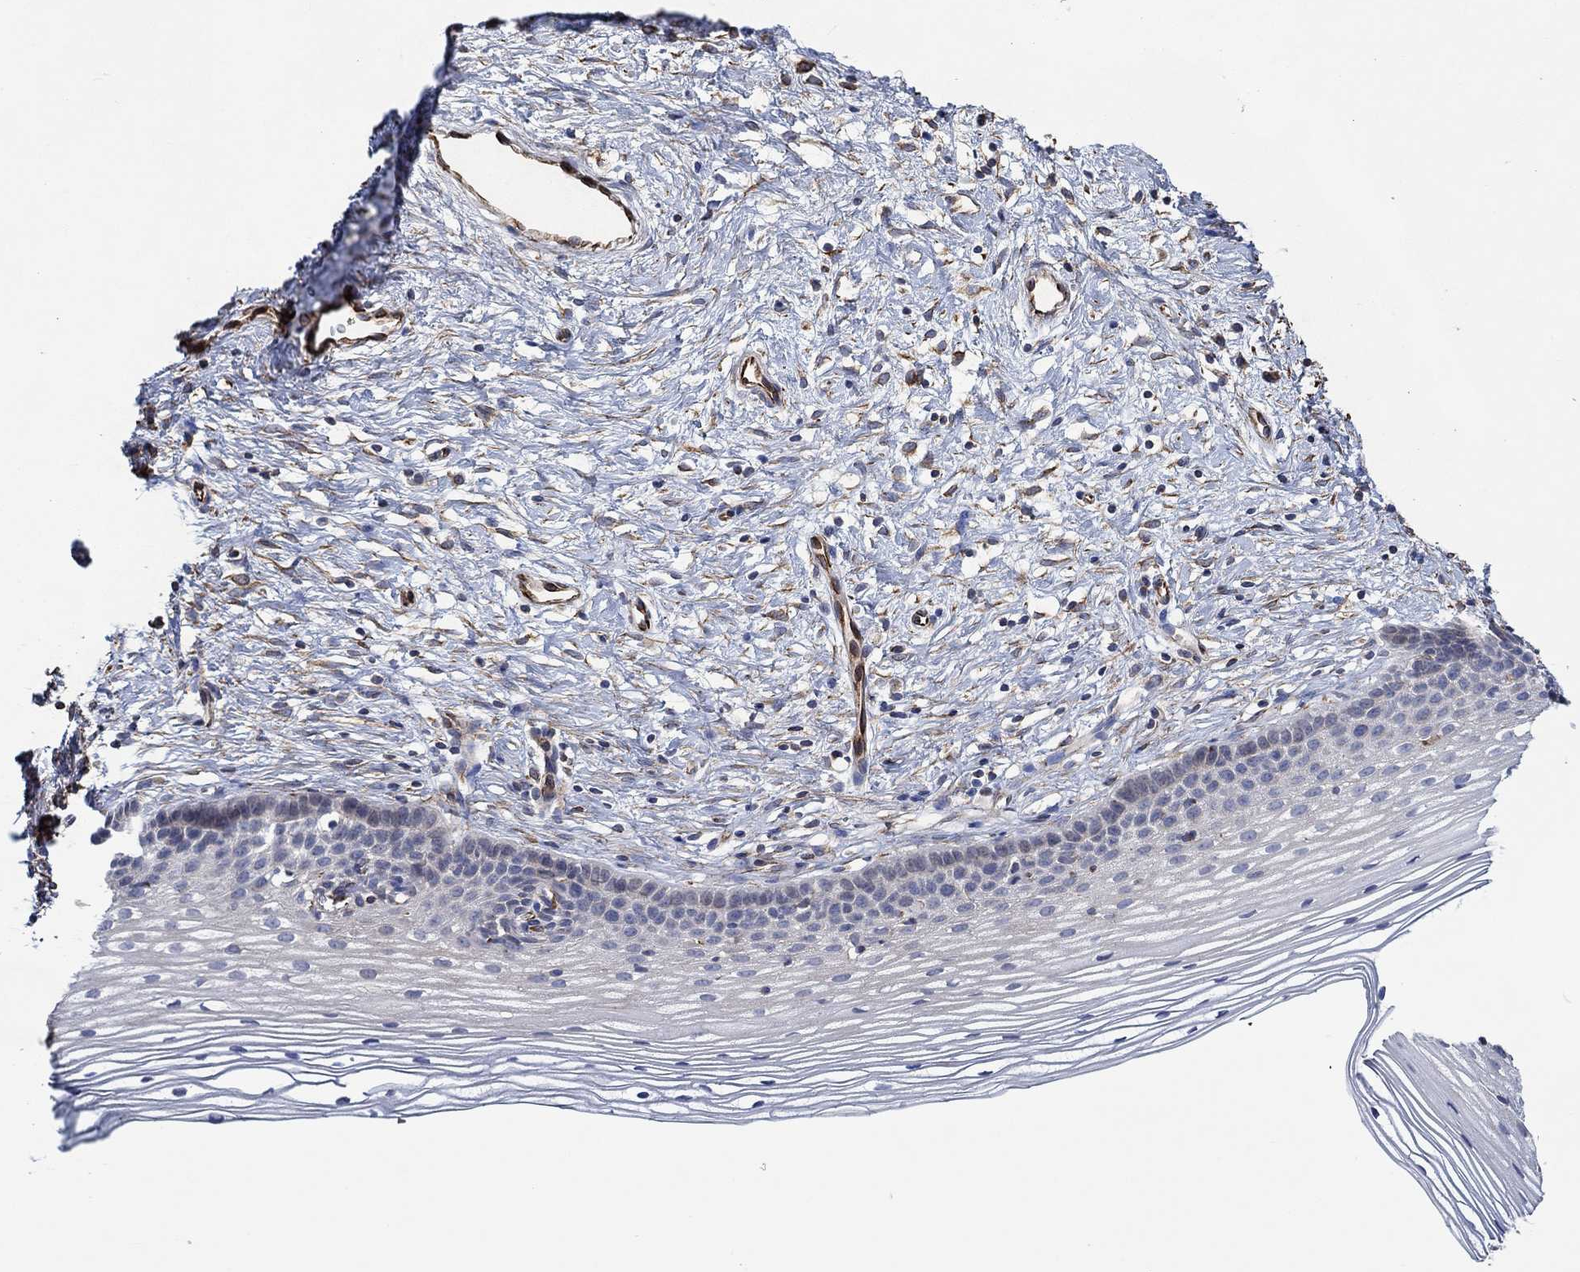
{"staining": {"intensity": "negative", "quantity": "none", "location": "none"}, "tissue": "cervix", "cell_type": "Glandular cells", "image_type": "normal", "snomed": [{"axis": "morphology", "description": "Normal tissue, NOS"}, {"axis": "topography", "description": "Cervix"}], "caption": "There is no significant positivity in glandular cells of cervix. (DAB (3,3'-diaminobenzidine) immunohistochemistry visualized using brightfield microscopy, high magnification).", "gene": "CAMK1D", "patient": {"sex": "female", "age": 39}}